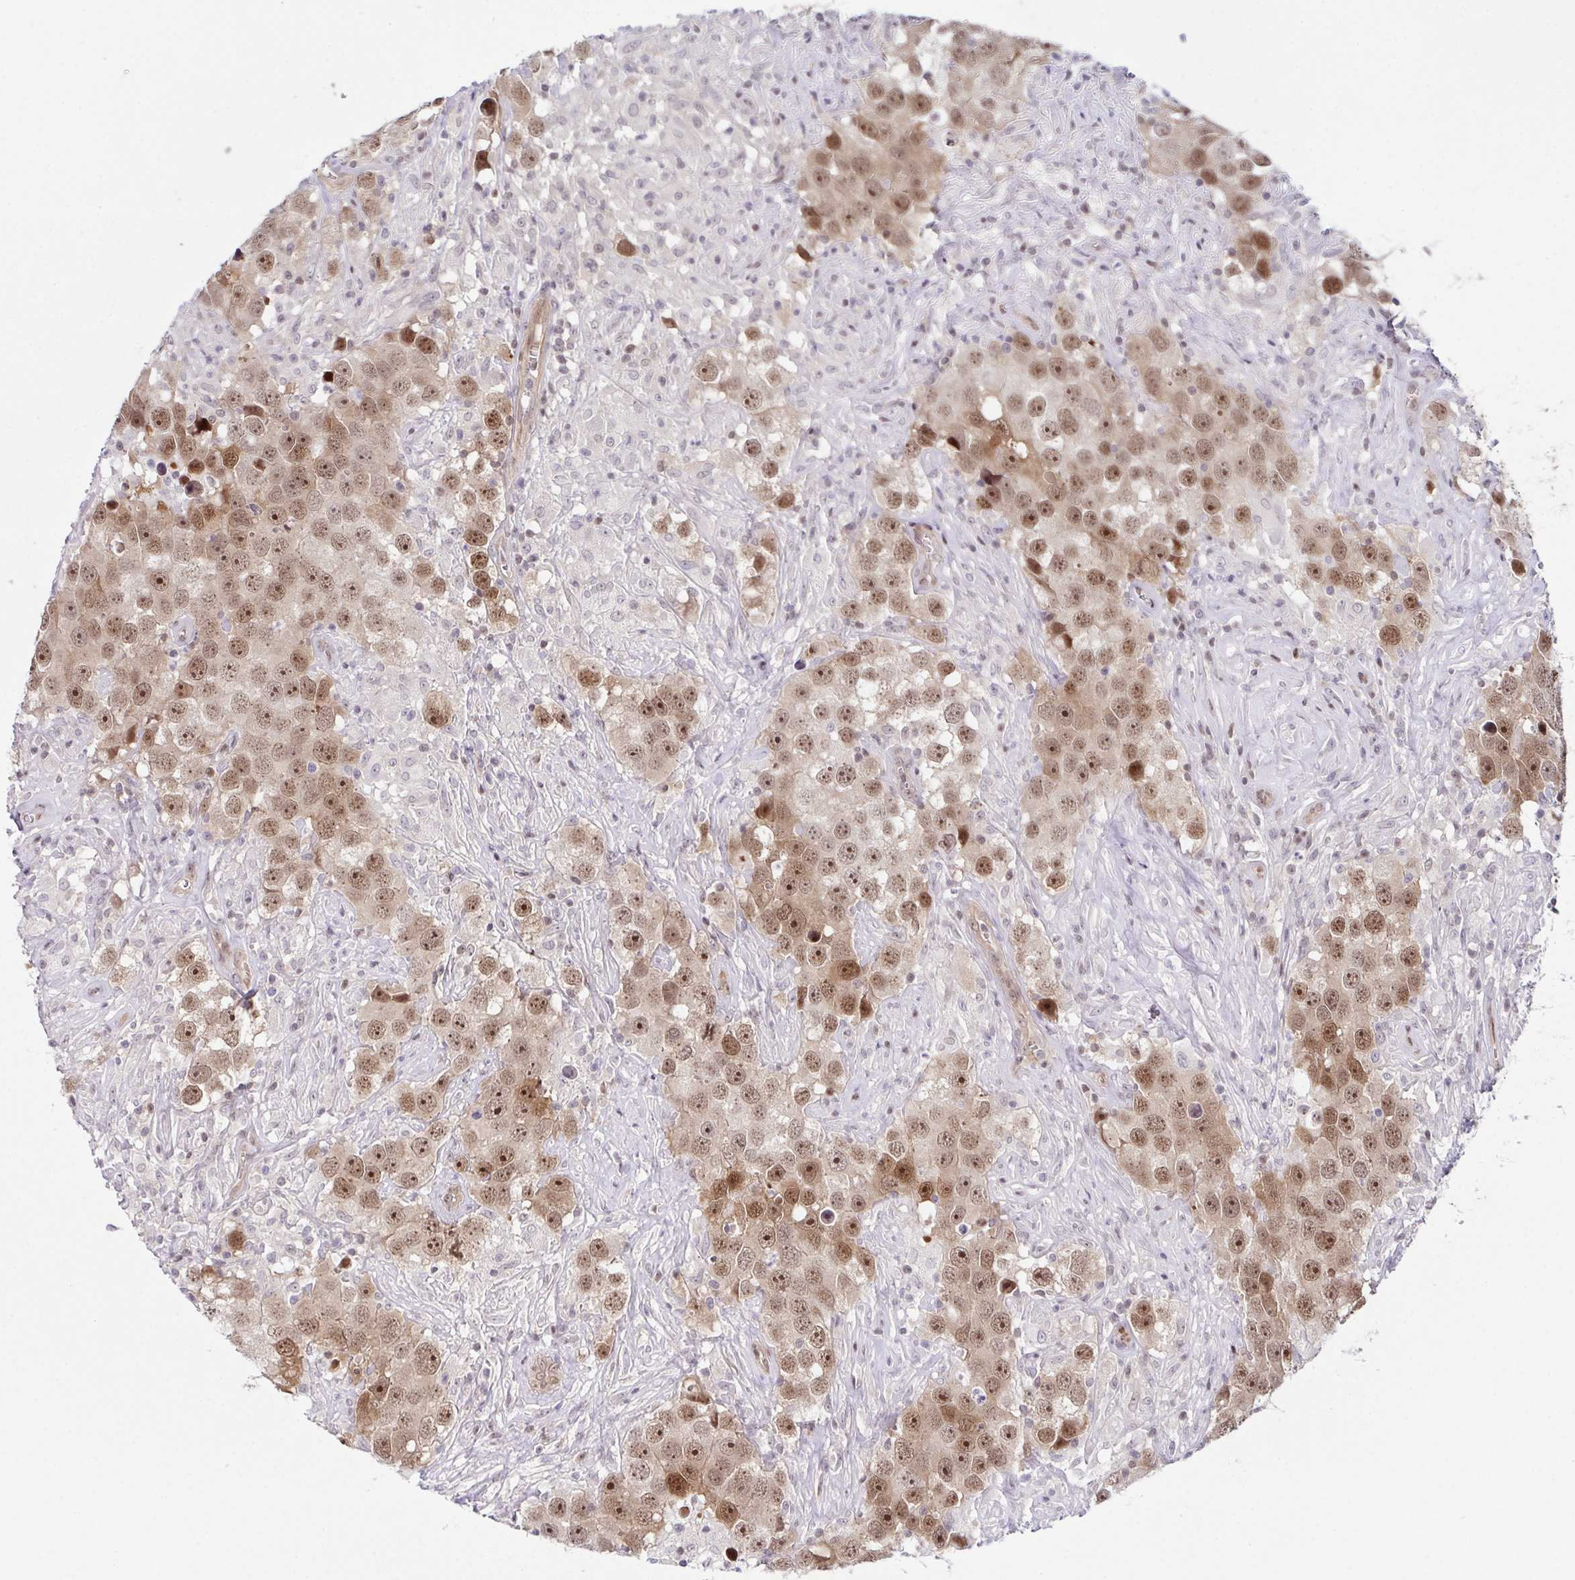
{"staining": {"intensity": "moderate", "quantity": ">75%", "location": "nuclear"}, "tissue": "testis cancer", "cell_type": "Tumor cells", "image_type": "cancer", "snomed": [{"axis": "morphology", "description": "Seminoma, NOS"}, {"axis": "topography", "description": "Testis"}], "caption": "Immunohistochemical staining of testis cancer exhibits medium levels of moderate nuclear expression in about >75% of tumor cells.", "gene": "DNAJB1", "patient": {"sex": "male", "age": 49}}